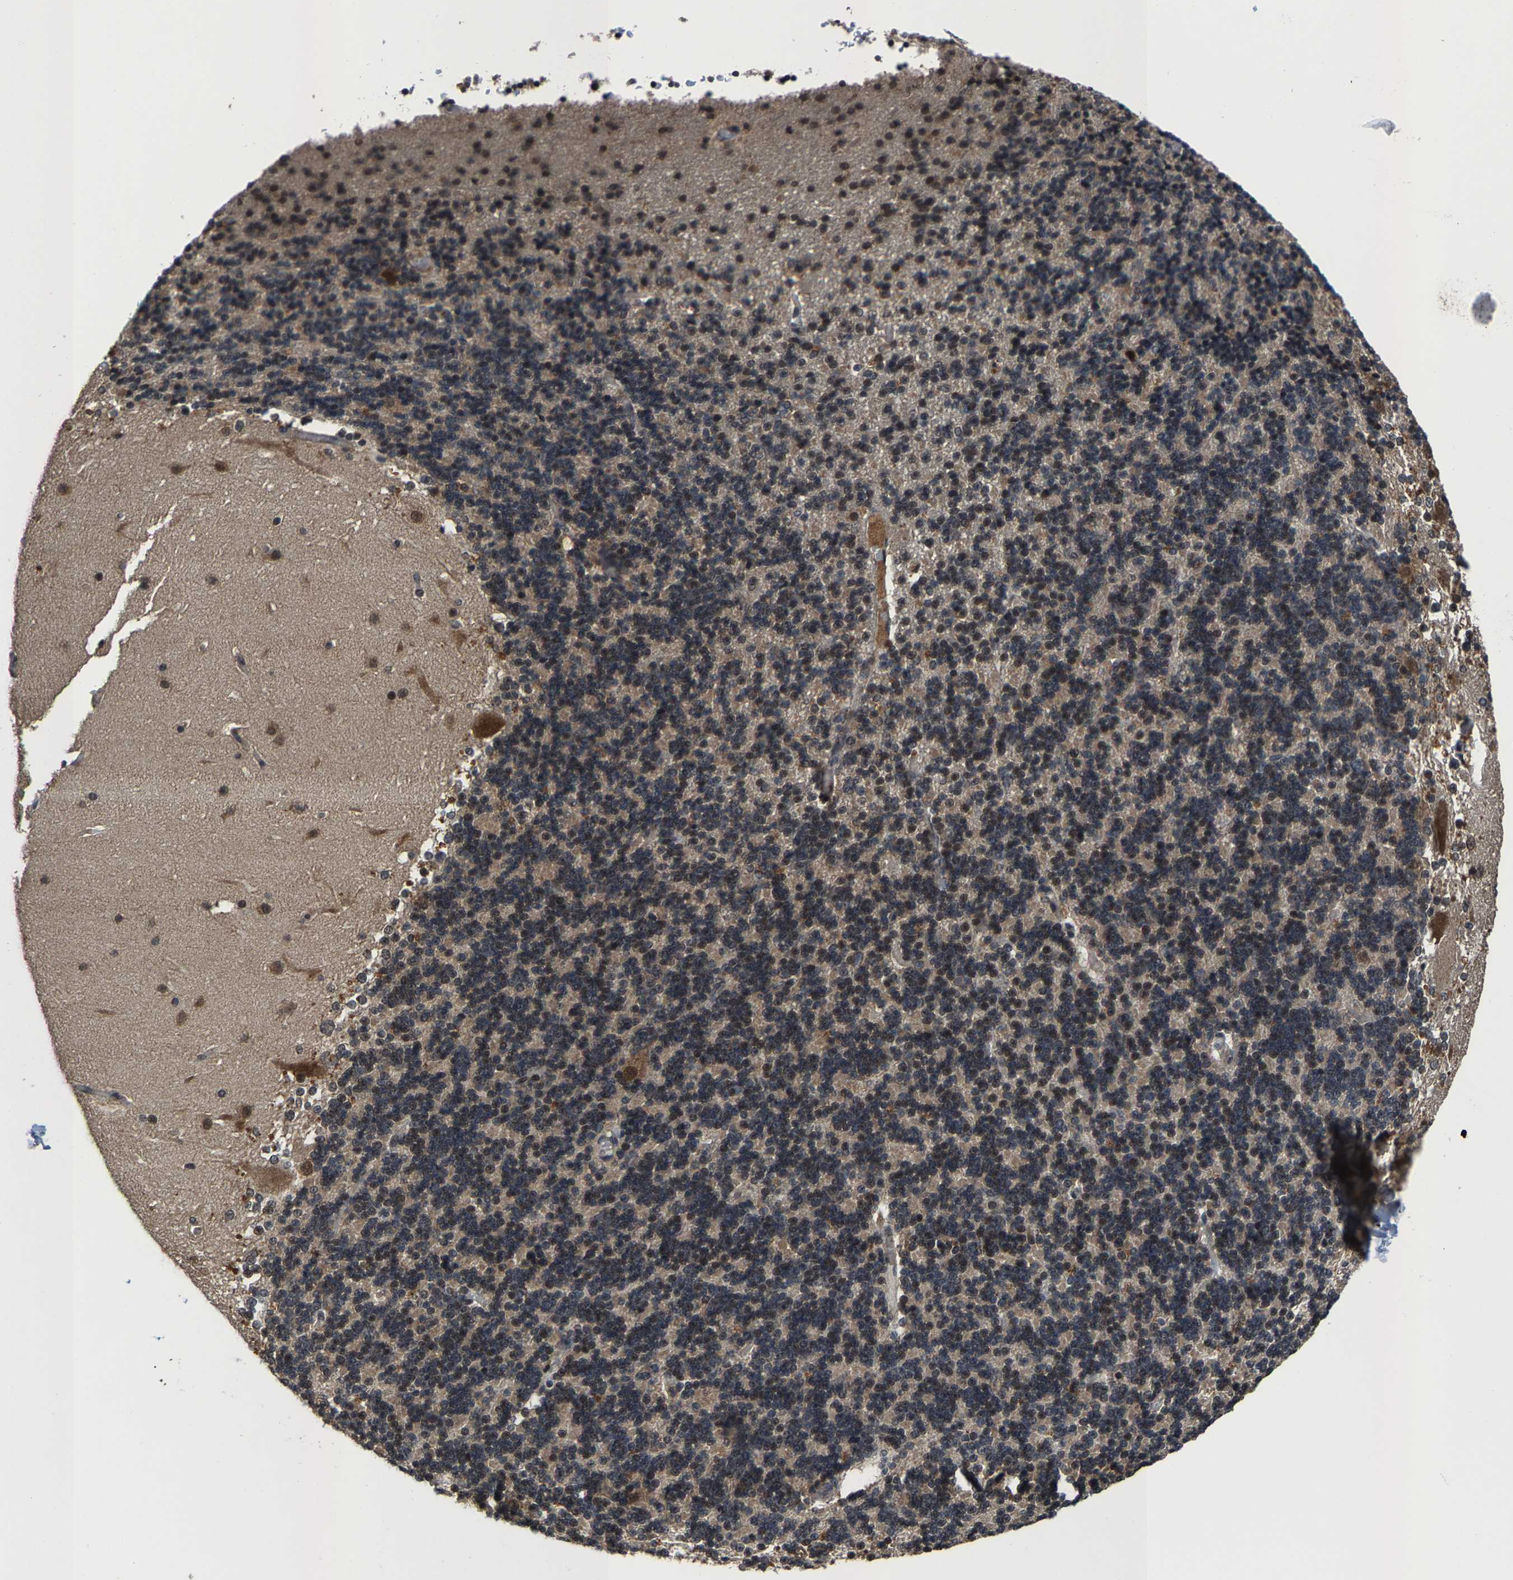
{"staining": {"intensity": "moderate", "quantity": "25%-75%", "location": "nuclear"}, "tissue": "cerebellum", "cell_type": "Cells in granular layer", "image_type": "normal", "snomed": [{"axis": "morphology", "description": "Normal tissue, NOS"}, {"axis": "topography", "description": "Cerebellum"}], "caption": "A brown stain labels moderate nuclear staining of a protein in cells in granular layer of unremarkable cerebellum.", "gene": "HUWE1", "patient": {"sex": "female", "age": 19}}